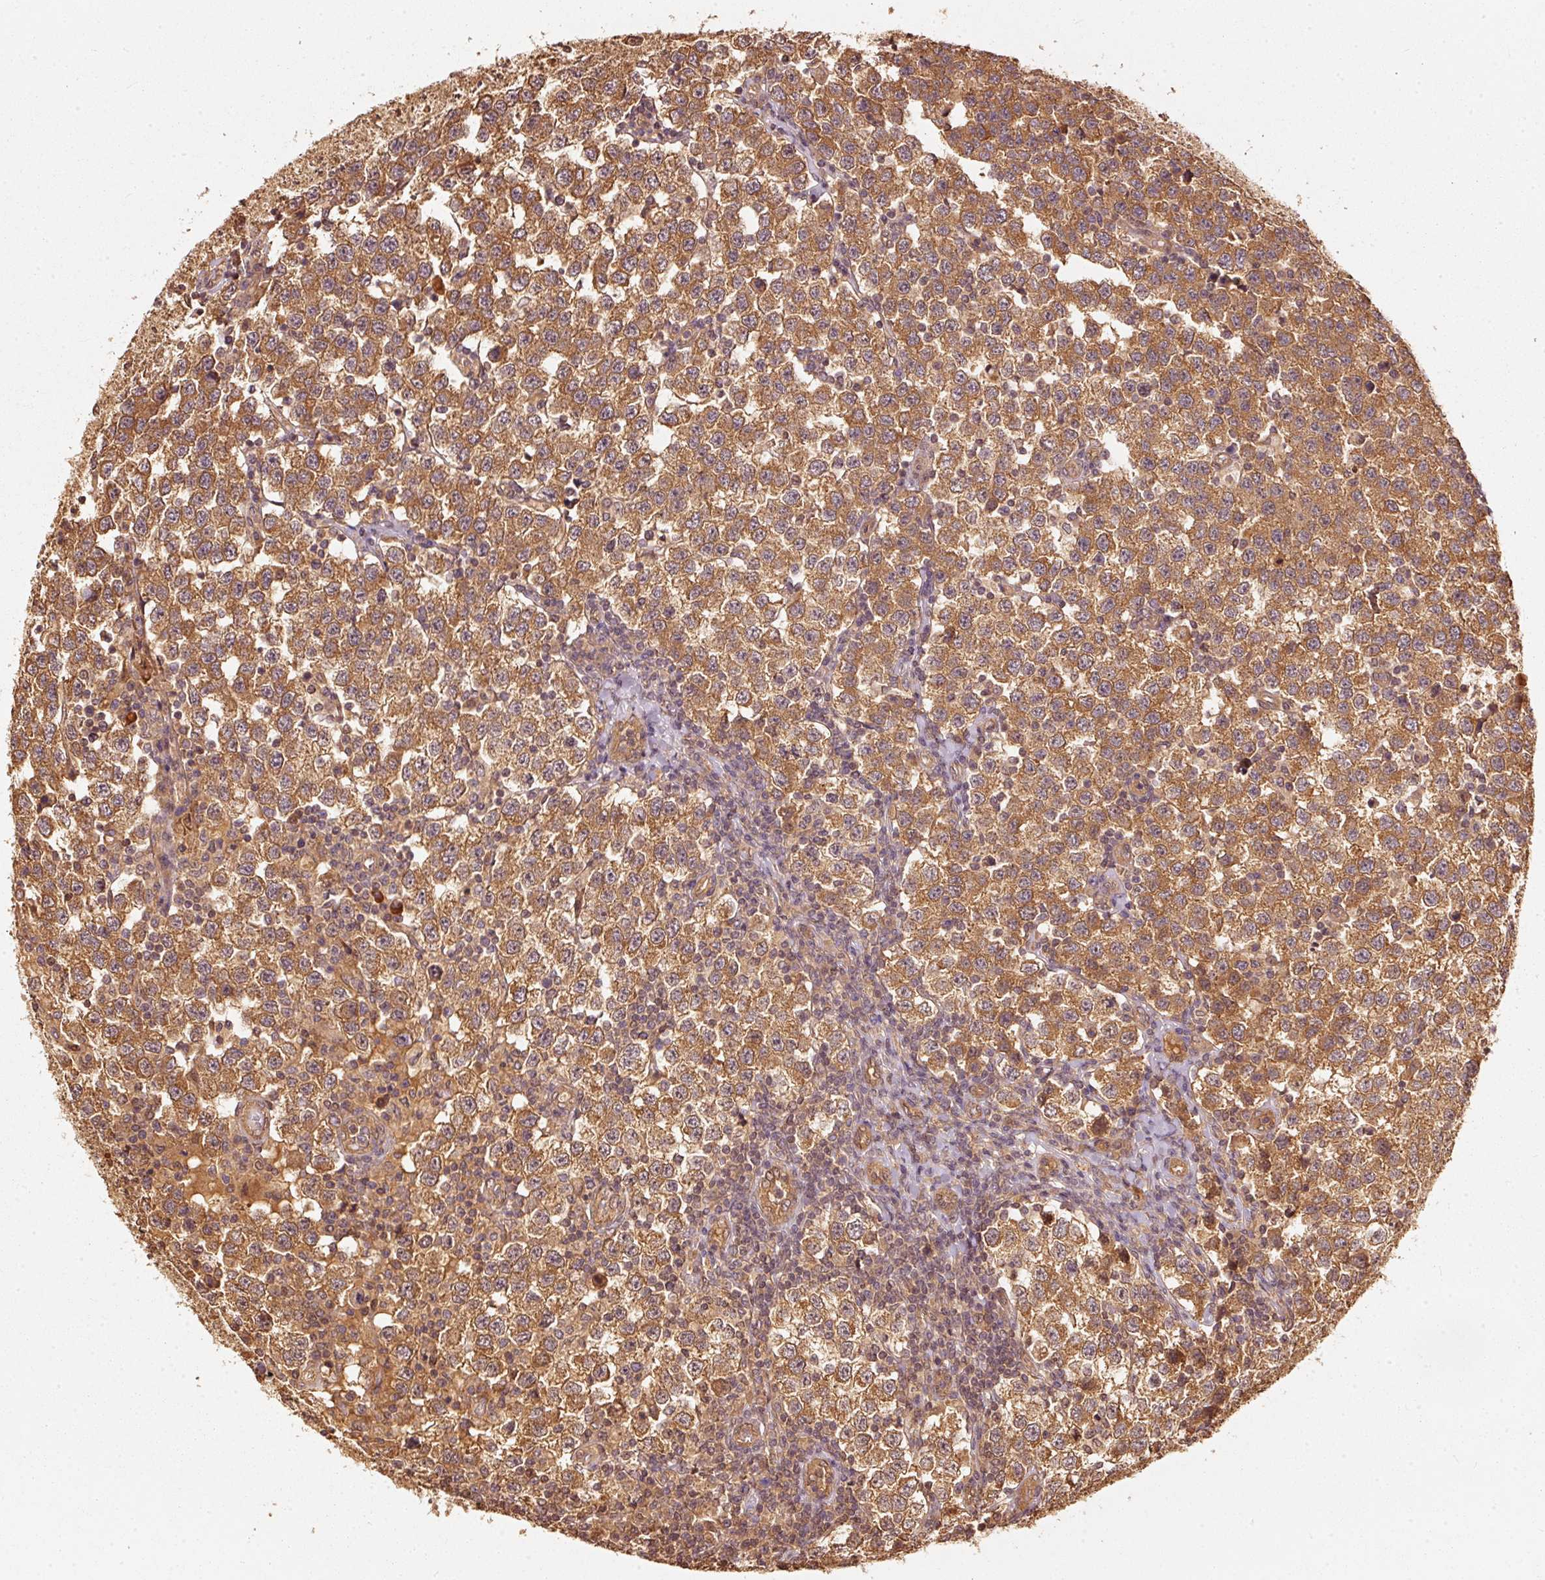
{"staining": {"intensity": "moderate", "quantity": ">75%", "location": "cytoplasmic/membranous"}, "tissue": "testis cancer", "cell_type": "Tumor cells", "image_type": "cancer", "snomed": [{"axis": "morphology", "description": "Seminoma, NOS"}, {"axis": "topography", "description": "Testis"}], "caption": "Immunohistochemical staining of seminoma (testis) reveals moderate cytoplasmic/membranous protein positivity in approximately >75% of tumor cells. Immunohistochemistry (ihc) stains the protein in brown and the nuclei are stained blue.", "gene": "STAU1", "patient": {"sex": "male", "age": 34}}